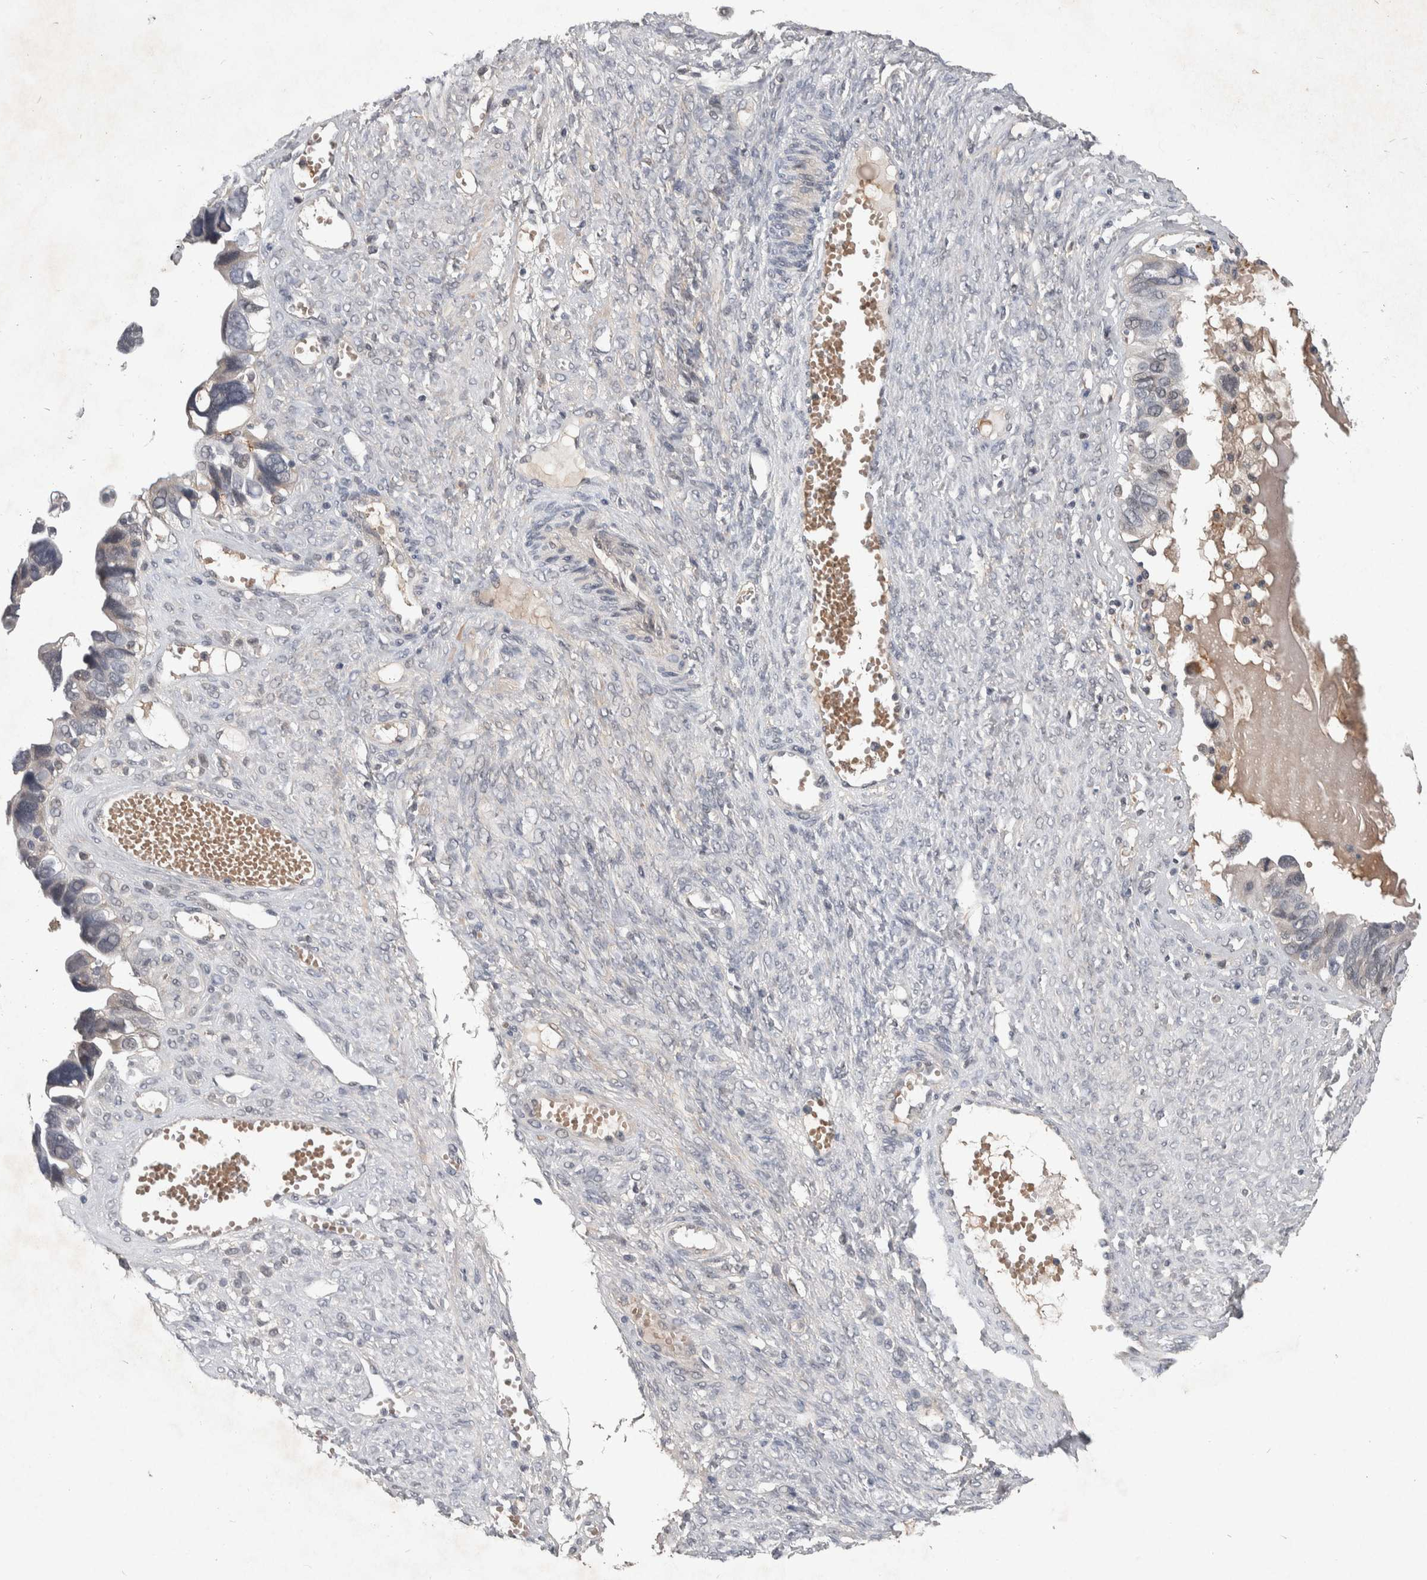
{"staining": {"intensity": "negative", "quantity": "none", "location": "none"}, "tissue": "ovarian cancer", "cell_type": "Tumor cells", "image_type": "cancer", "snomed": [{"axis": "morphology", "description": "Cystadenocarcinoma, serous, NOS"}, {"axis": "topography", "description": "Ovary"}], "caption": "DAB immunohistochemical staining of serous cystadenocarcinoma (ovarian) shows no significant expression in tumor cells.", "gene": "CHRM3", "patient": {"sex": "female", "age": 79}}